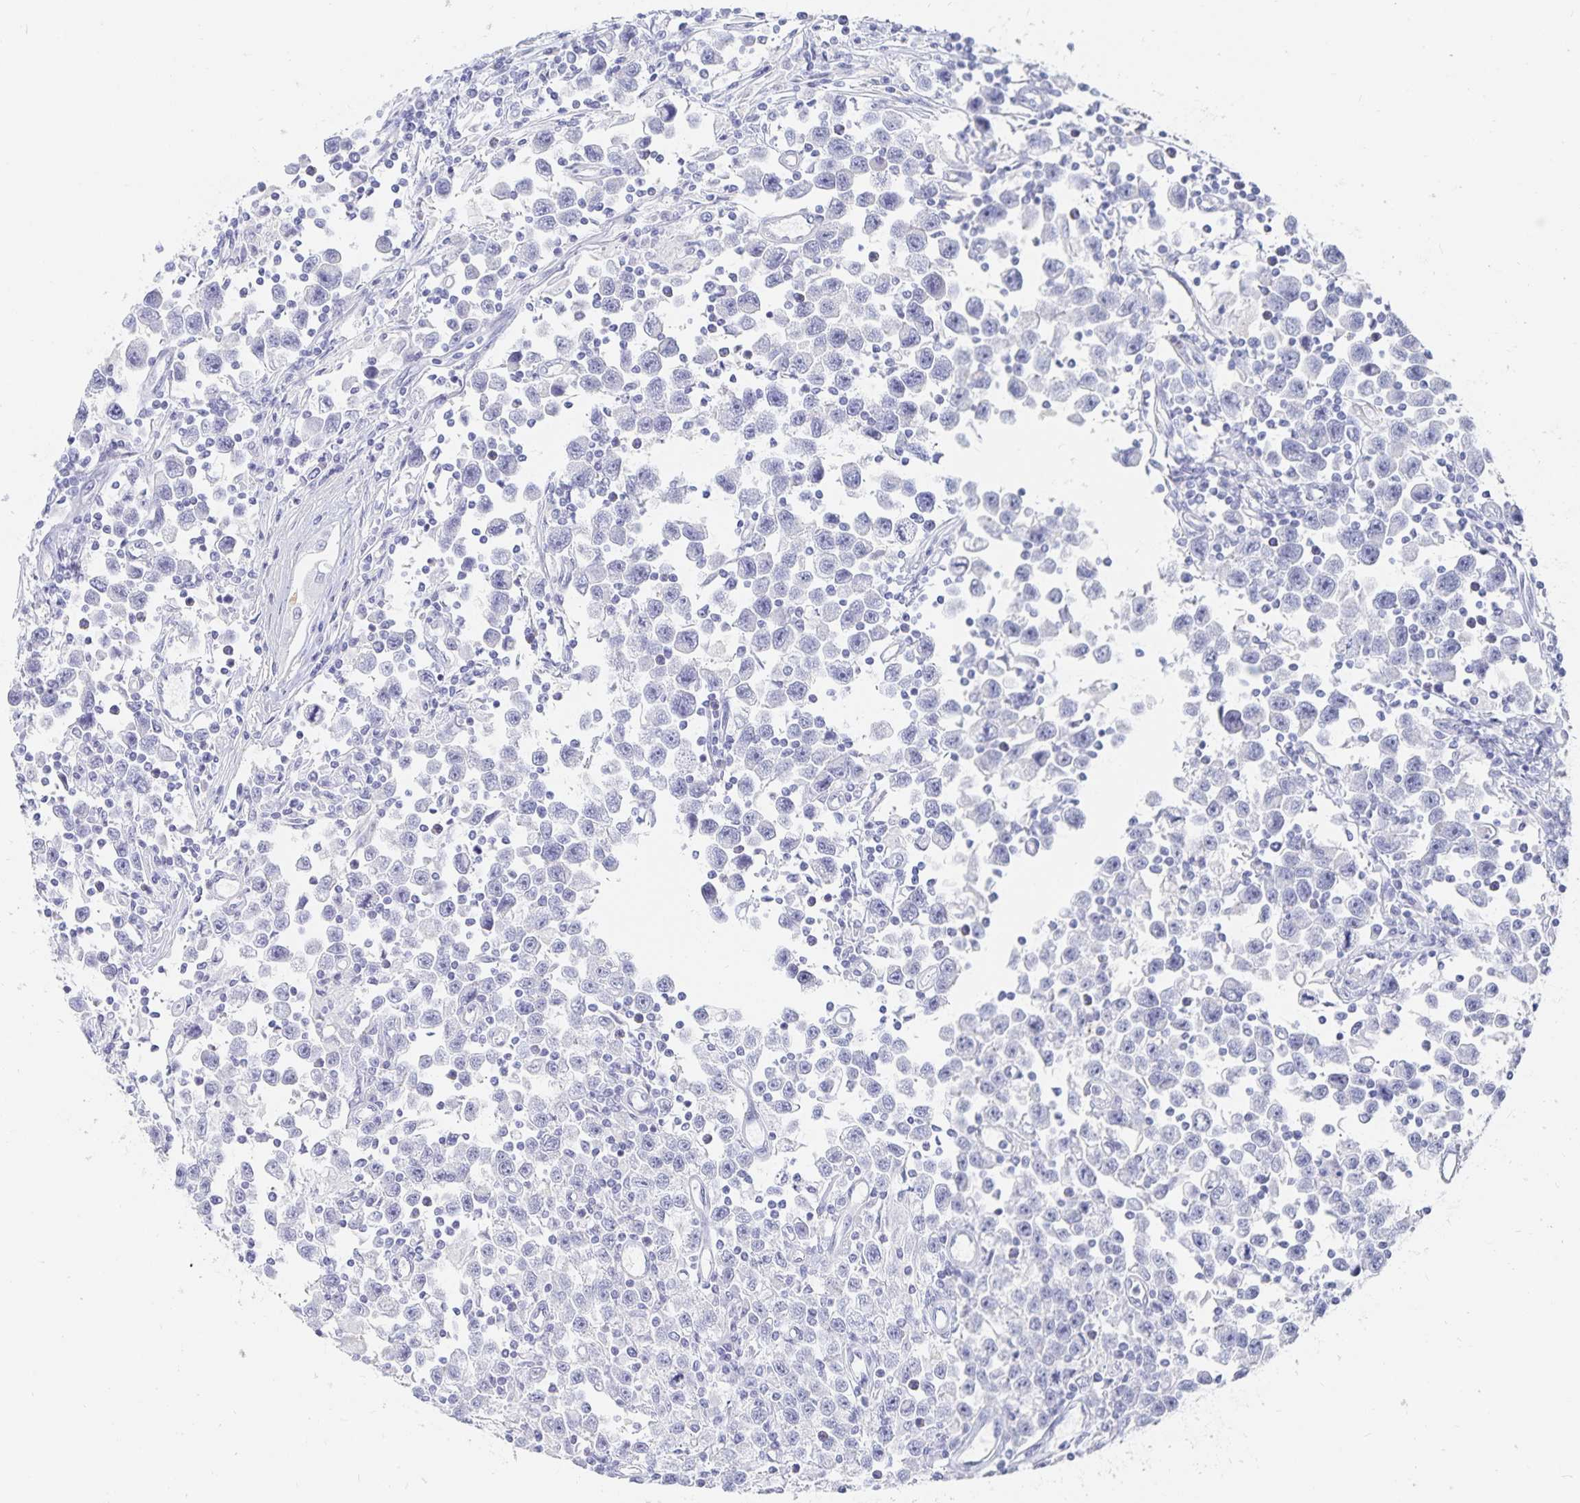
{"staining": {"intensity": "weak", "quantity": "<25%", "location": "cytoplasmic/membranous"}, "tissue": "testis cancer", "cell_type": "Tumor cells", "image_type": "cancer", "snomed": [{"axis": "morphology", "description": "Seminoma, NOS"}, {"axis": "topography", "description": "Testis"}], "caption": "Seminoma (testis) stained for a protein using IHC demonstrates no positivity tumor cells.", "gene": "SFTPA1", "patient": {"sex": "male", "age": 31}}